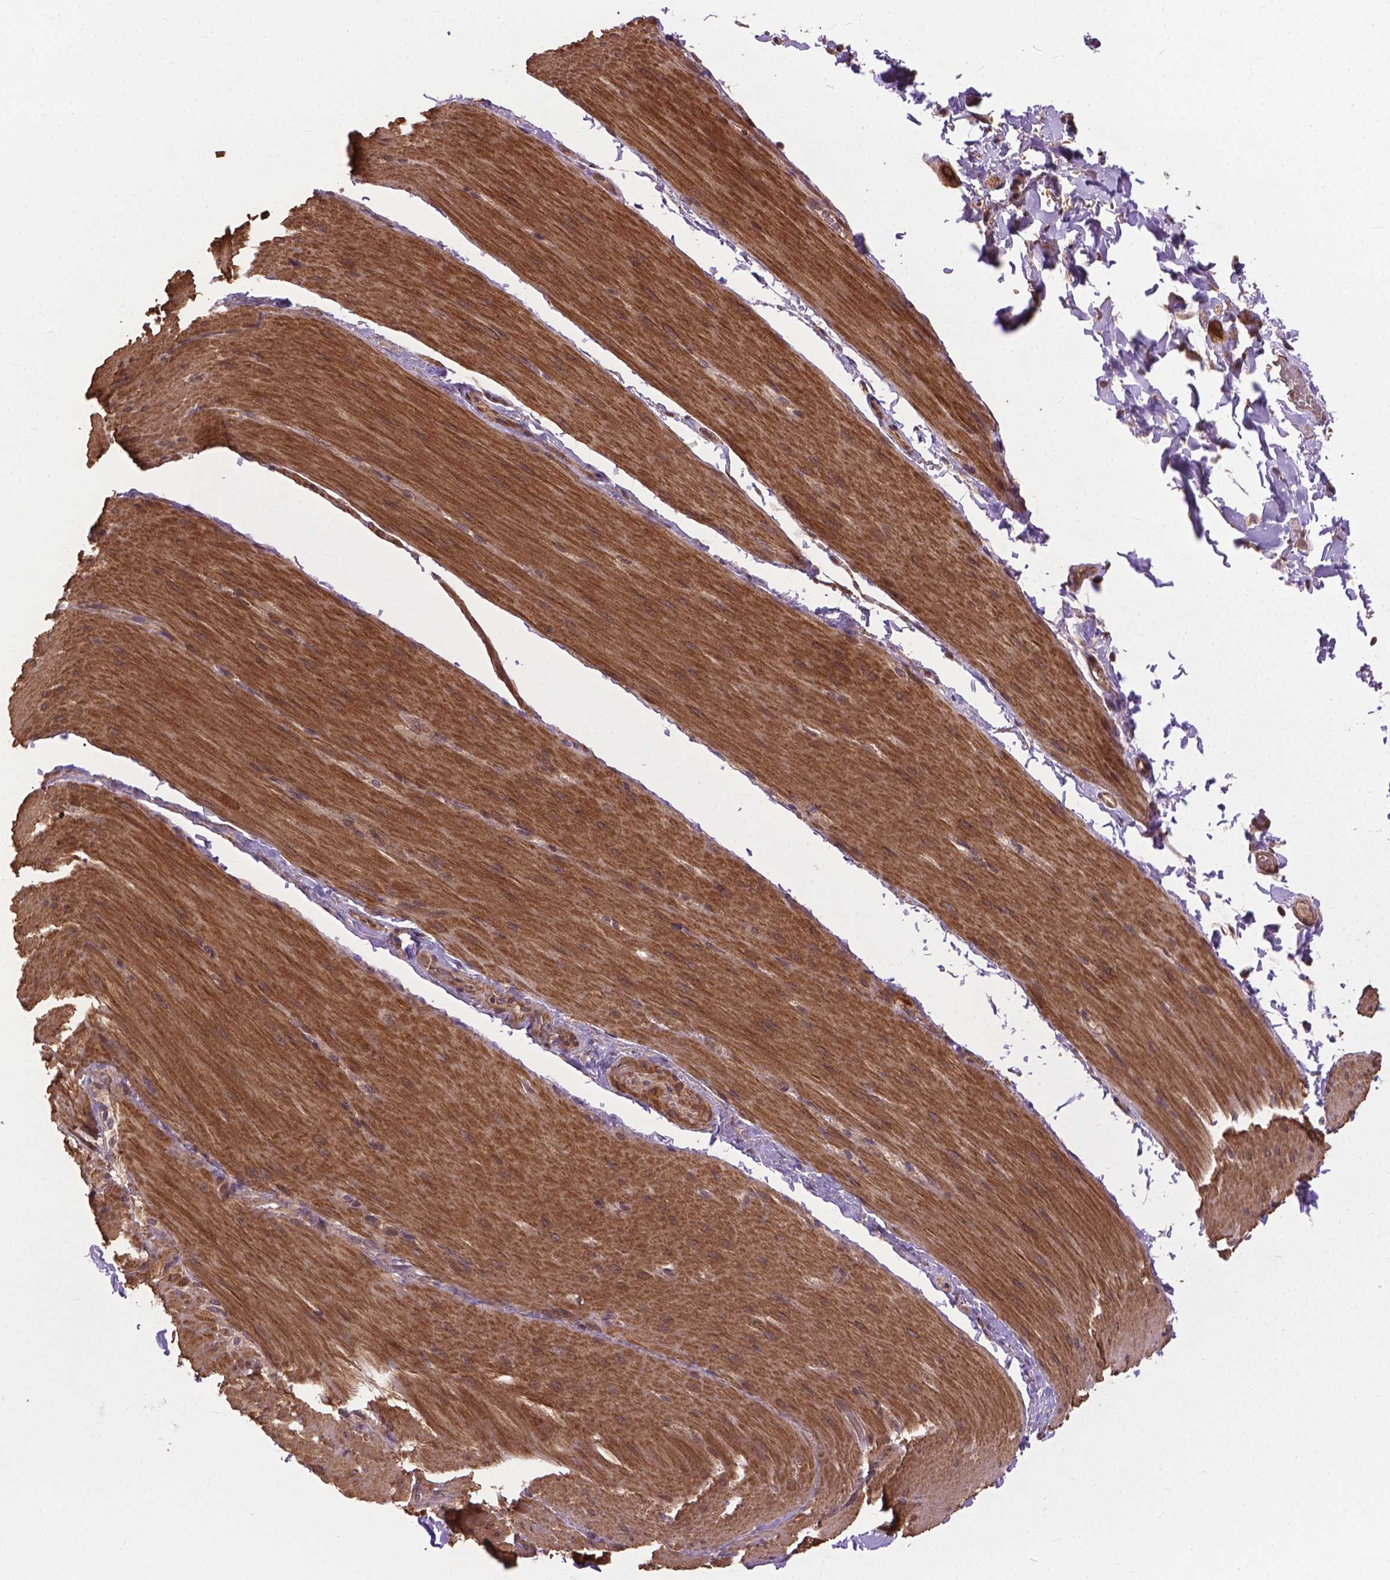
{"staining": {"intensity": "moderate", "quantity": ">75%", "location": "cytoplasmic/membranous"}, "tissue": "smooth muscle", "cell_type": "Smooth muscle cells", "image_type": "normal", "snomed": [{"axis": "morphology", "description": "Normal tissue, NOS"}, {"axis": "topography", "description": "Smooth muscle"}, {"axis": "topography", "description": "Colon"}], "caption": "DAB immunohistochemical staining of benign human smooth muscle reveals moderate cytoplasmic/membranous protein positivity in approximately >75% of smooth muscle cells.", "gene": "ZNF616", "patient": {"sex": "male", "age": 73}}